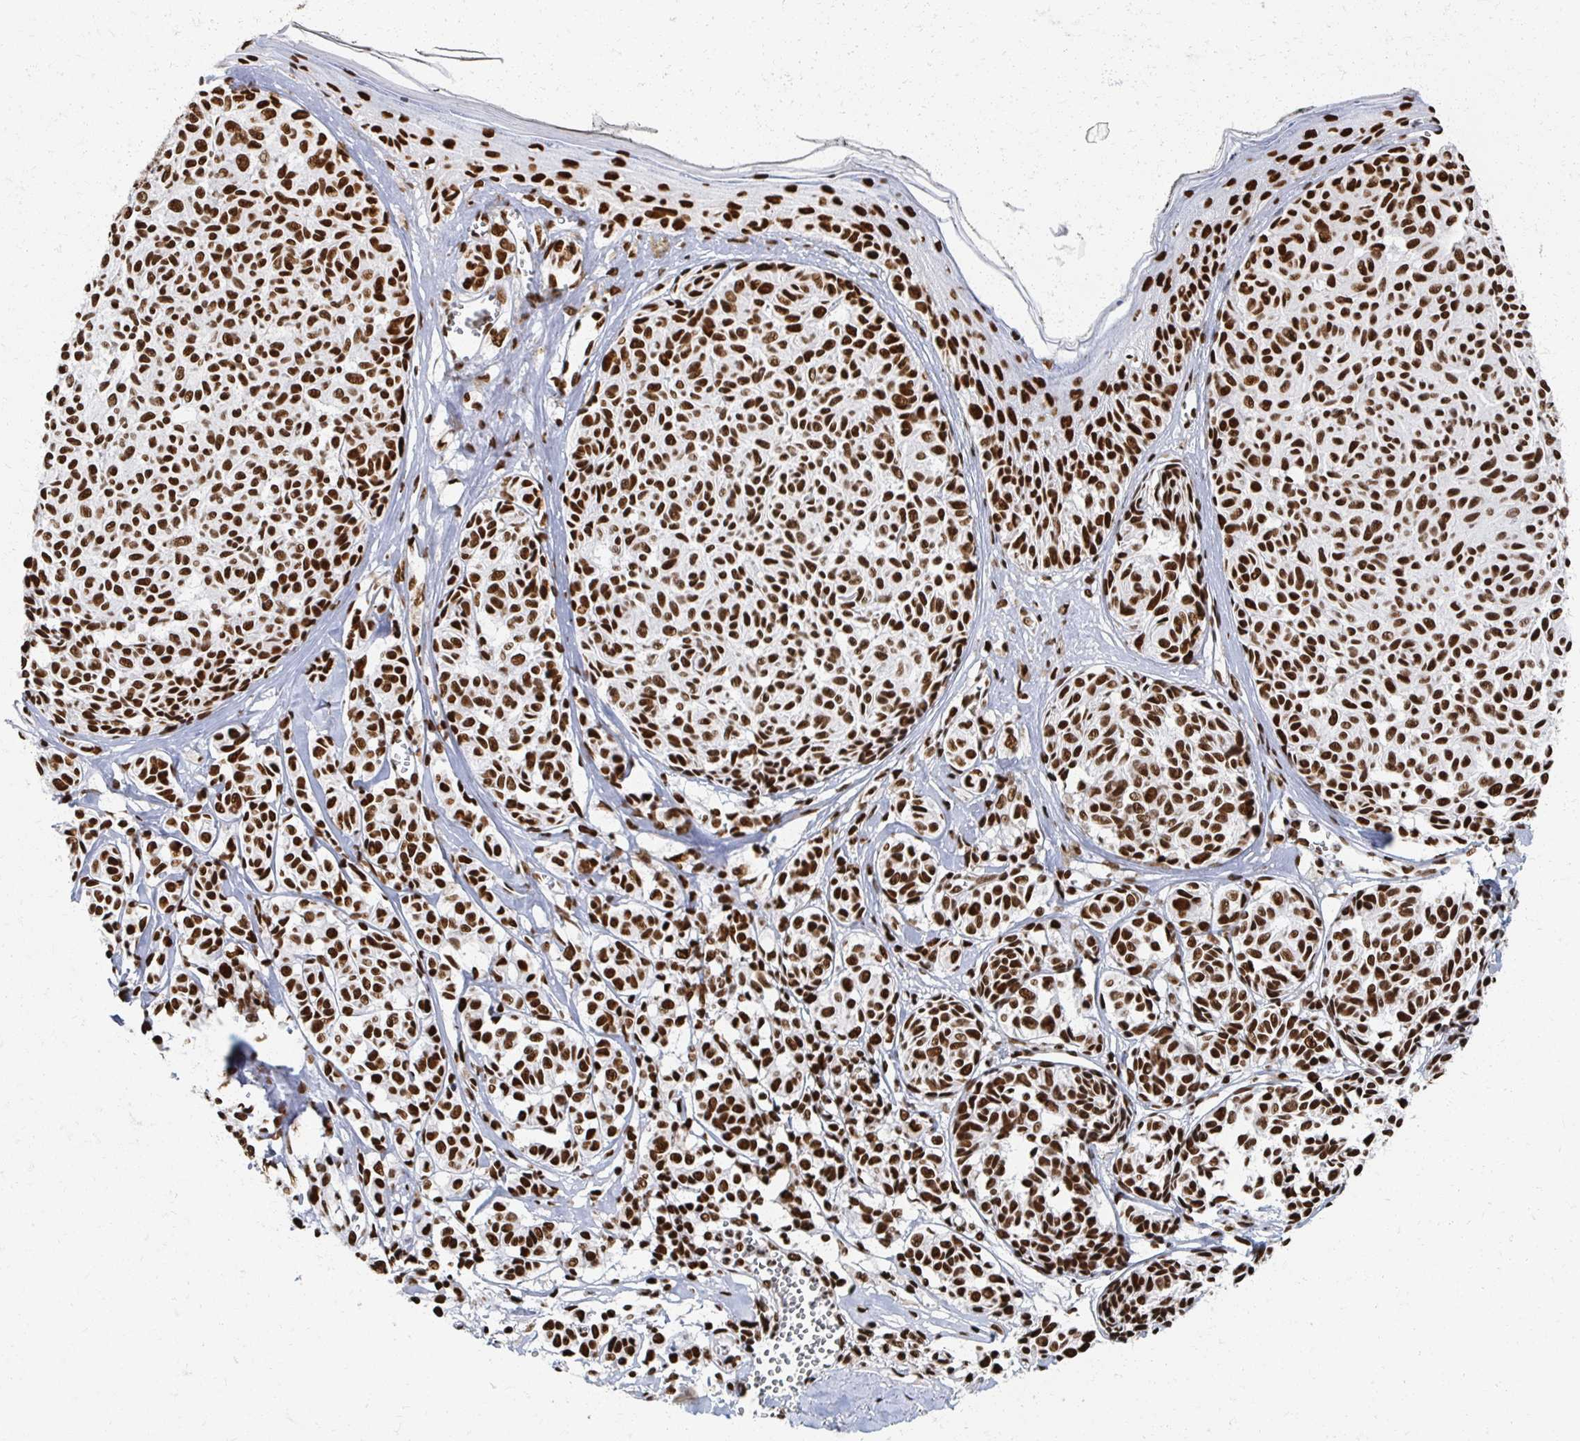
{"staining": {"intensity": "strong", "quantity": ">75%", "location": "nuclear"}, "tissue": "melanoma", "cell_type": "Tumor cells", "image_type": "cancer", "snomed": [{"axis": "morphology", "description": "Malignant melanoma, NOS"}, {"axis": "topography", "description": "Skin"}], "caption": "Protein analysis of malignant melanoma tissue shows strong nuclear expression in about >75% of tumor cells.", "gene": "RBBP7", "patient": {"sex": "female", "age": 43}}